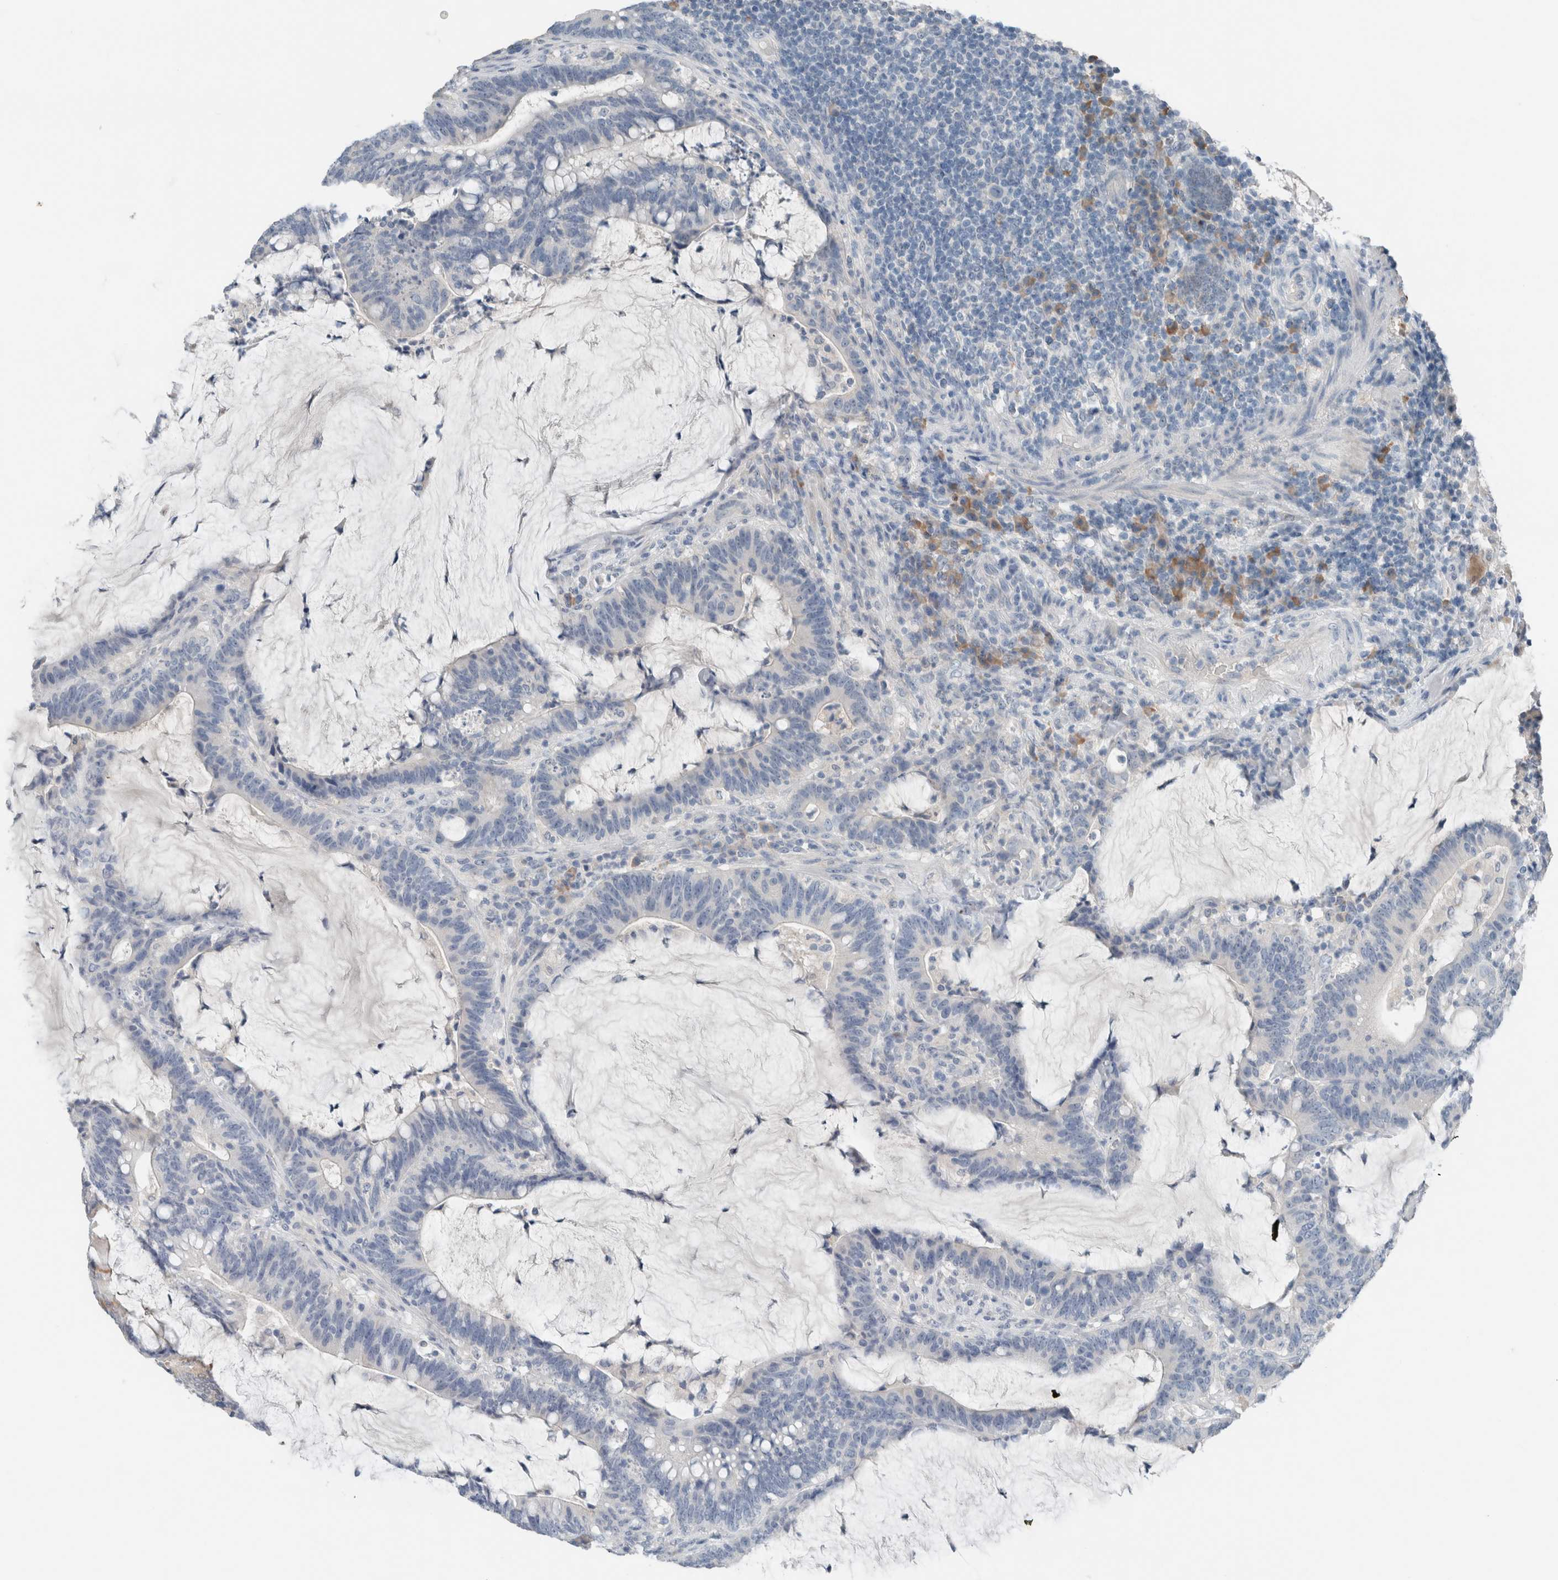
{"staining": {"intensity": "negative", "quantity": "none", "location": "none"}, "tissue": "colorectal cancer", "cell_type": "Tumor cells", "image_type": "cancer", "snomed": [{"axis": "morphology", "description": "Adenocarcinoma, NOS"}, {"axis": "topography", "description": "Colon"}], "caption": "An immunohistochemistry image of colorectal adenocarcinoma is shown. There is no staining in tumor cells of colorectal adenocarcinoma.", "gene": "DUOX1", "patient": {"sex": "female", "age": 66}}